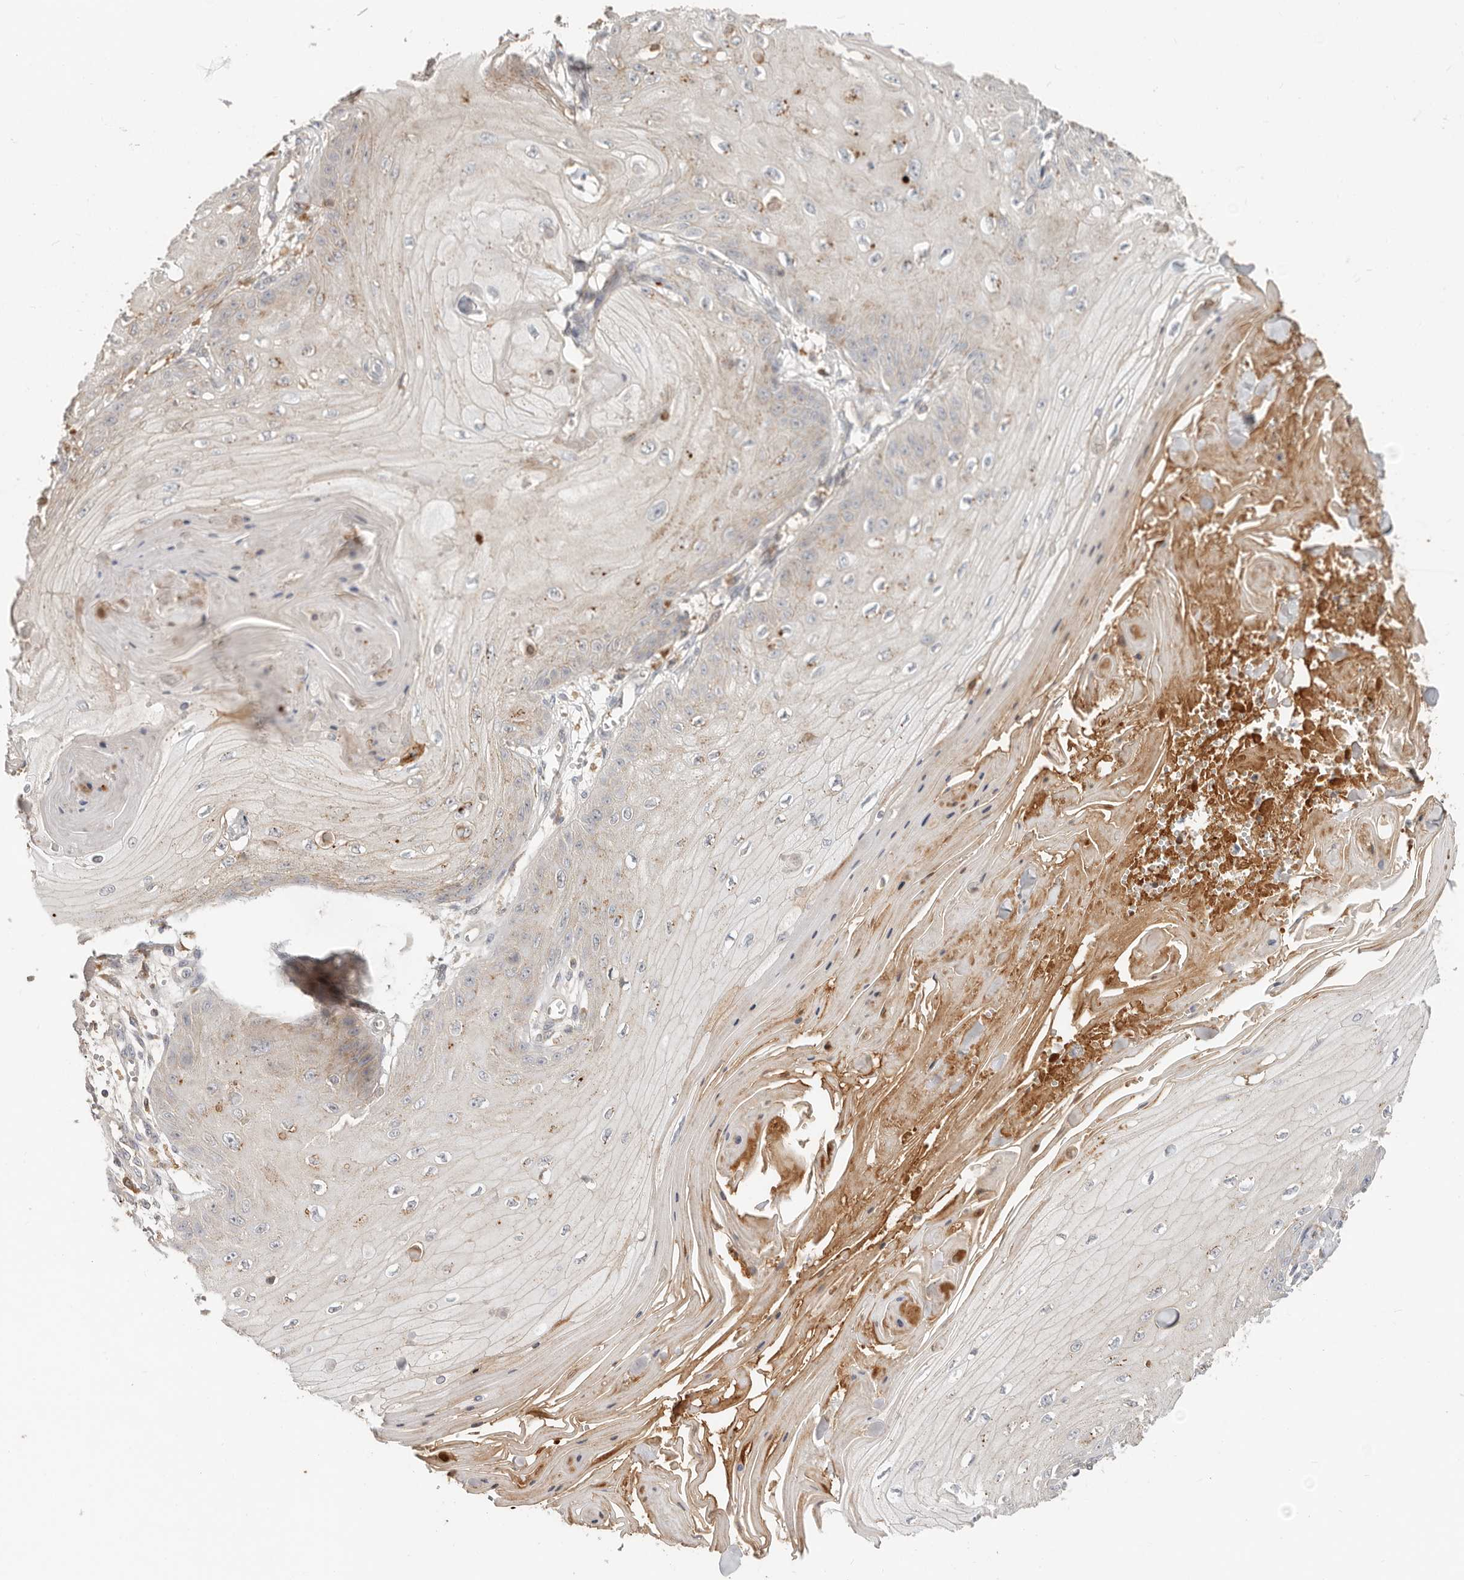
{"staining": {"intensity": "negative", "quantity": "none", "location": "none"}, "tissue": "skin cancer", "cell_type": "Tumor cells", "image_type": "cancer", "snomed": [{"axis": "morphology", "description": "Squamous cell carcinoma, NOS"}, {"axis": "topography", "description": "Skin"}], "caption": "An immunohistochemistry (IHC) micrograph of skin cancer is shown. There is no staining in tumor cells of skin cancer.", "gene": "MTFR2", "patient": {"sex": "male", "age": 74}}